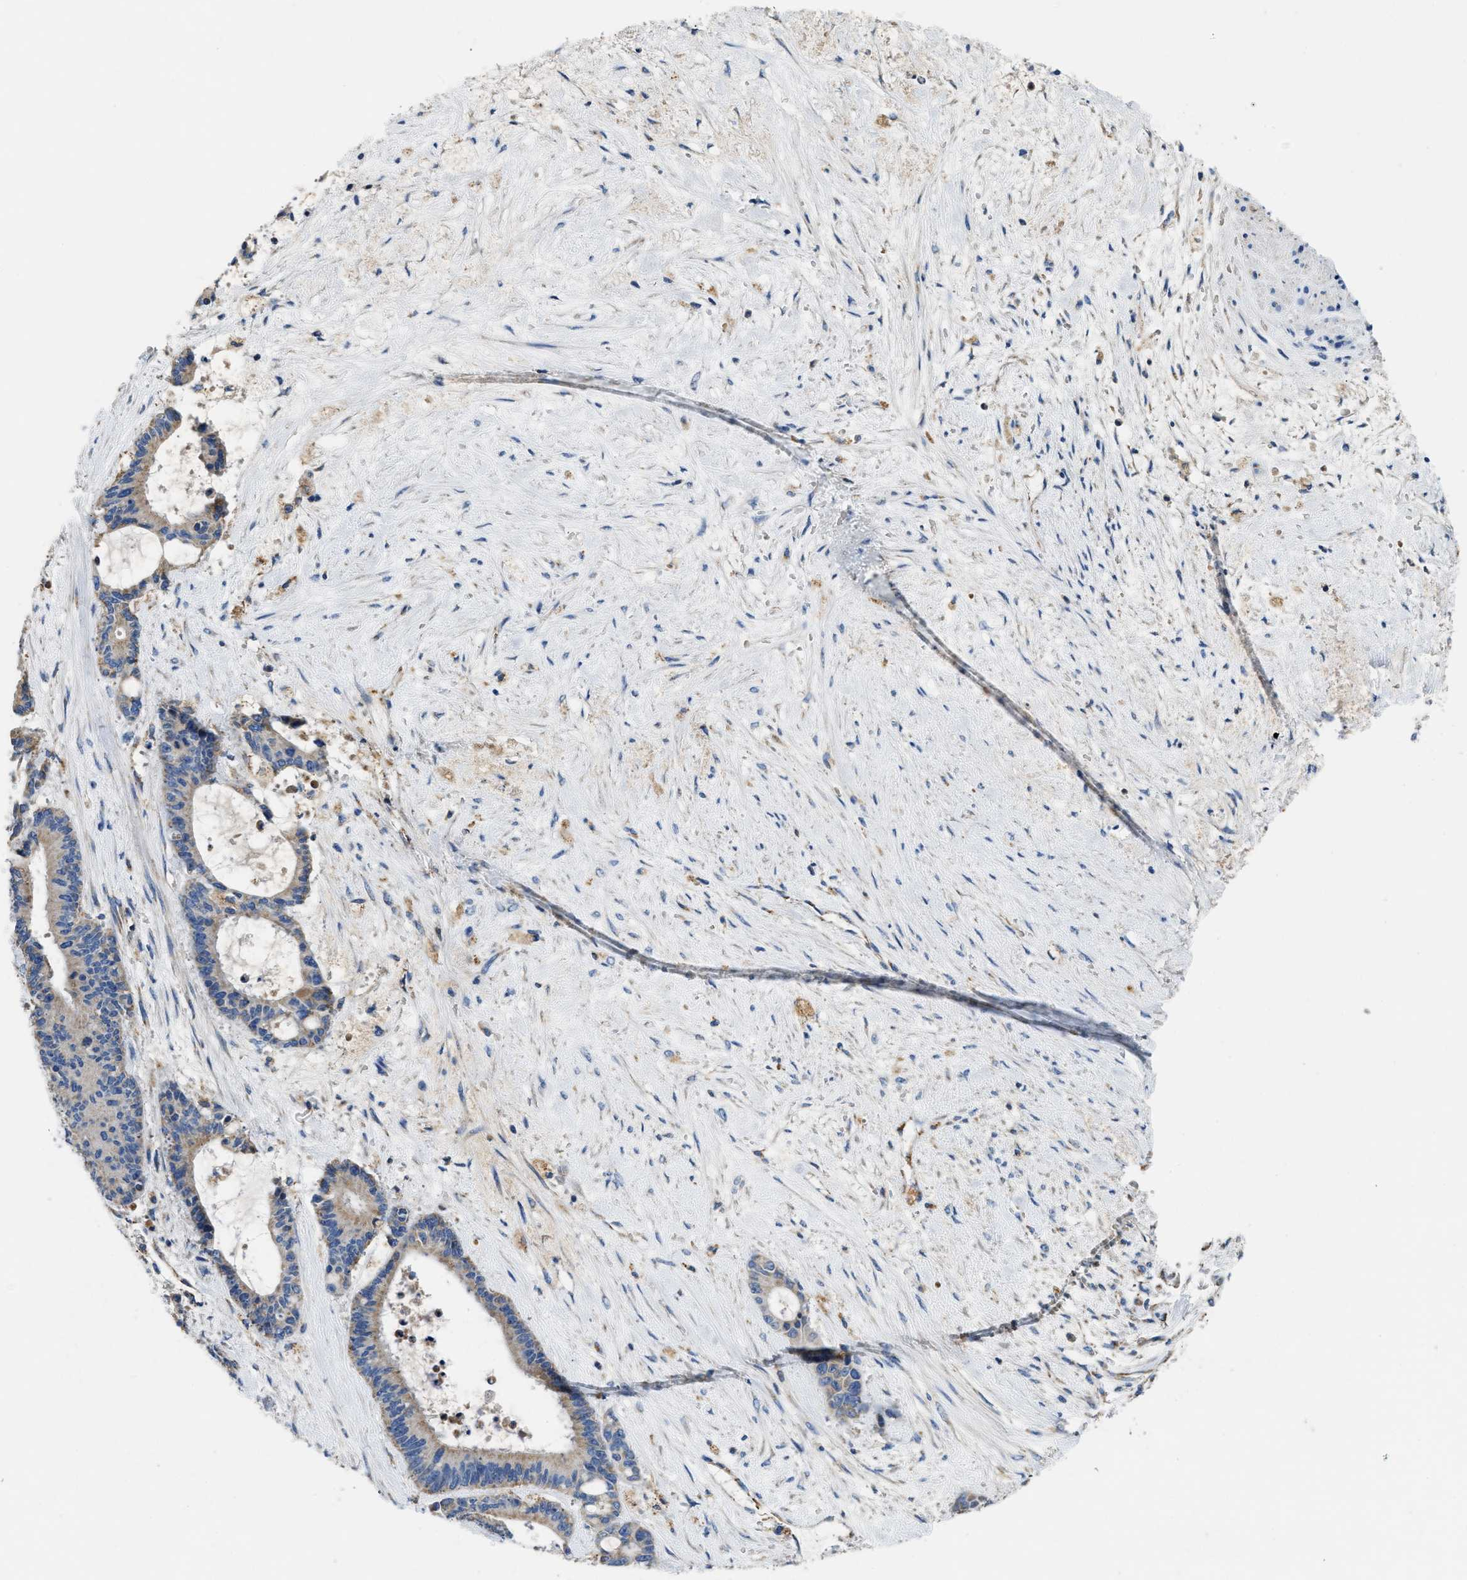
{"staining": {"intensity": "weak", "quantity": "25%-75%", "location": "cytoplasmic/membranous"}, "tissue": "liver cancer", "cell_type": "Tumor cells", "image_type": "cancer", "snomed": [{"axis": "morphology", "description": "Normal tissue, NOS"}, {"axis": "morphology", "description": "Cholangiocarcinoma"}, {"axis": "topography", "description": "Liver"}, {"axis": "topography", "description": "Peripheral nerve tissue"}], "caption": "Liver cholangiocarcinoma was stained to show a protein in brown. There is low levels of weak cytoplasmic/membranous staining in approximately 25%-75% of tumor cells.", "gene": "SLC25A13", "patient": {"sex": "female", "age": 73}}